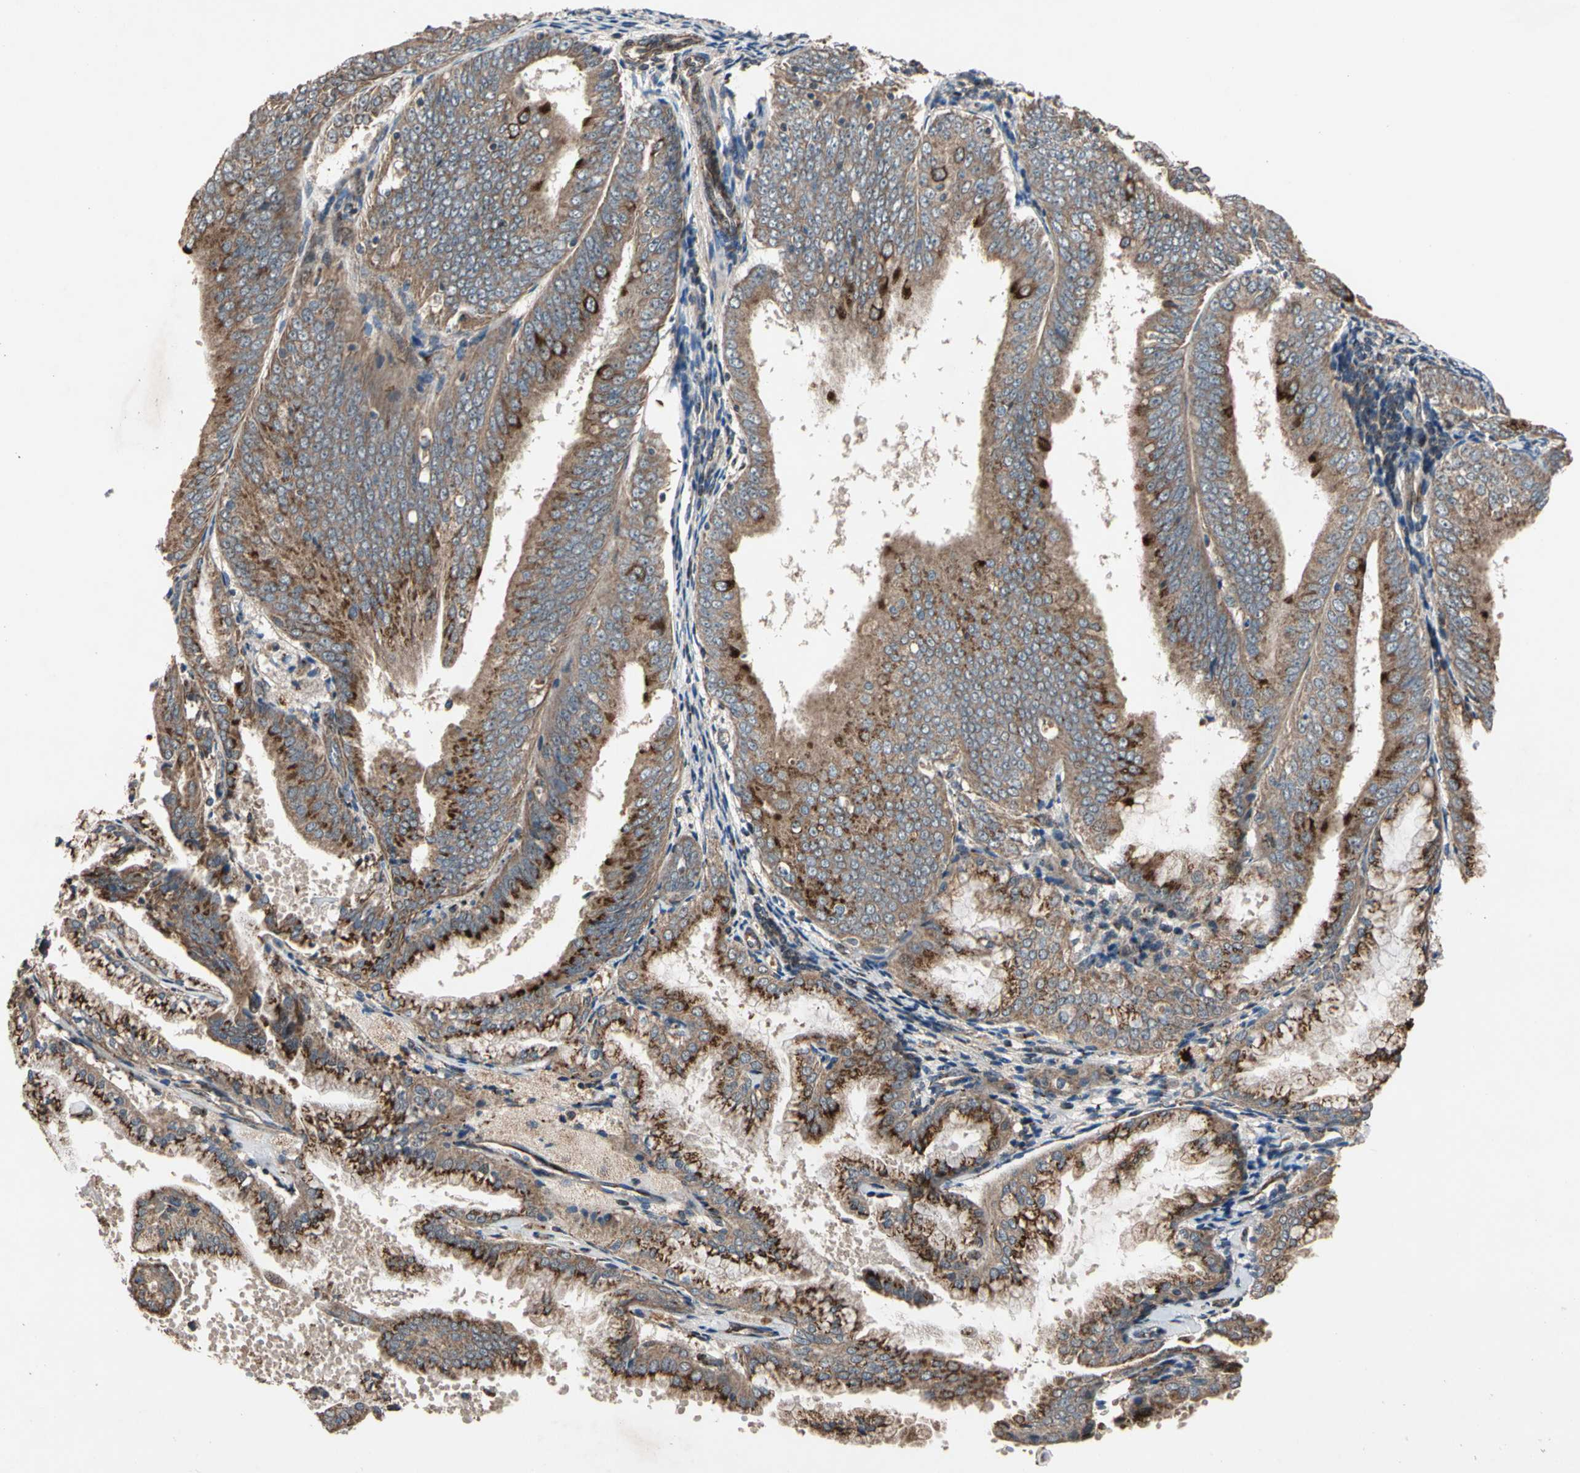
{"staining": {"intensity": "strong", "quantity": ">75%", "location": "cytoplasmic/membranous"}, "tissue": "endometrial cancer", "cell_type": "Tumor cells", "image_type": "cancer", "snomed": [{"axis": "morphology", "description": "Adenocarcinoma, NOS"}, {"axis": "topography", "description": "Endometrium"}], "caption": "A photomicrograph of human adenocarcinoma (endometrial) stained for a protein shows strong cytoplasmic/membranous brown staining in tumor cells.", "gene": "GCK", "patient": {"sex": "female", "age": 63}}